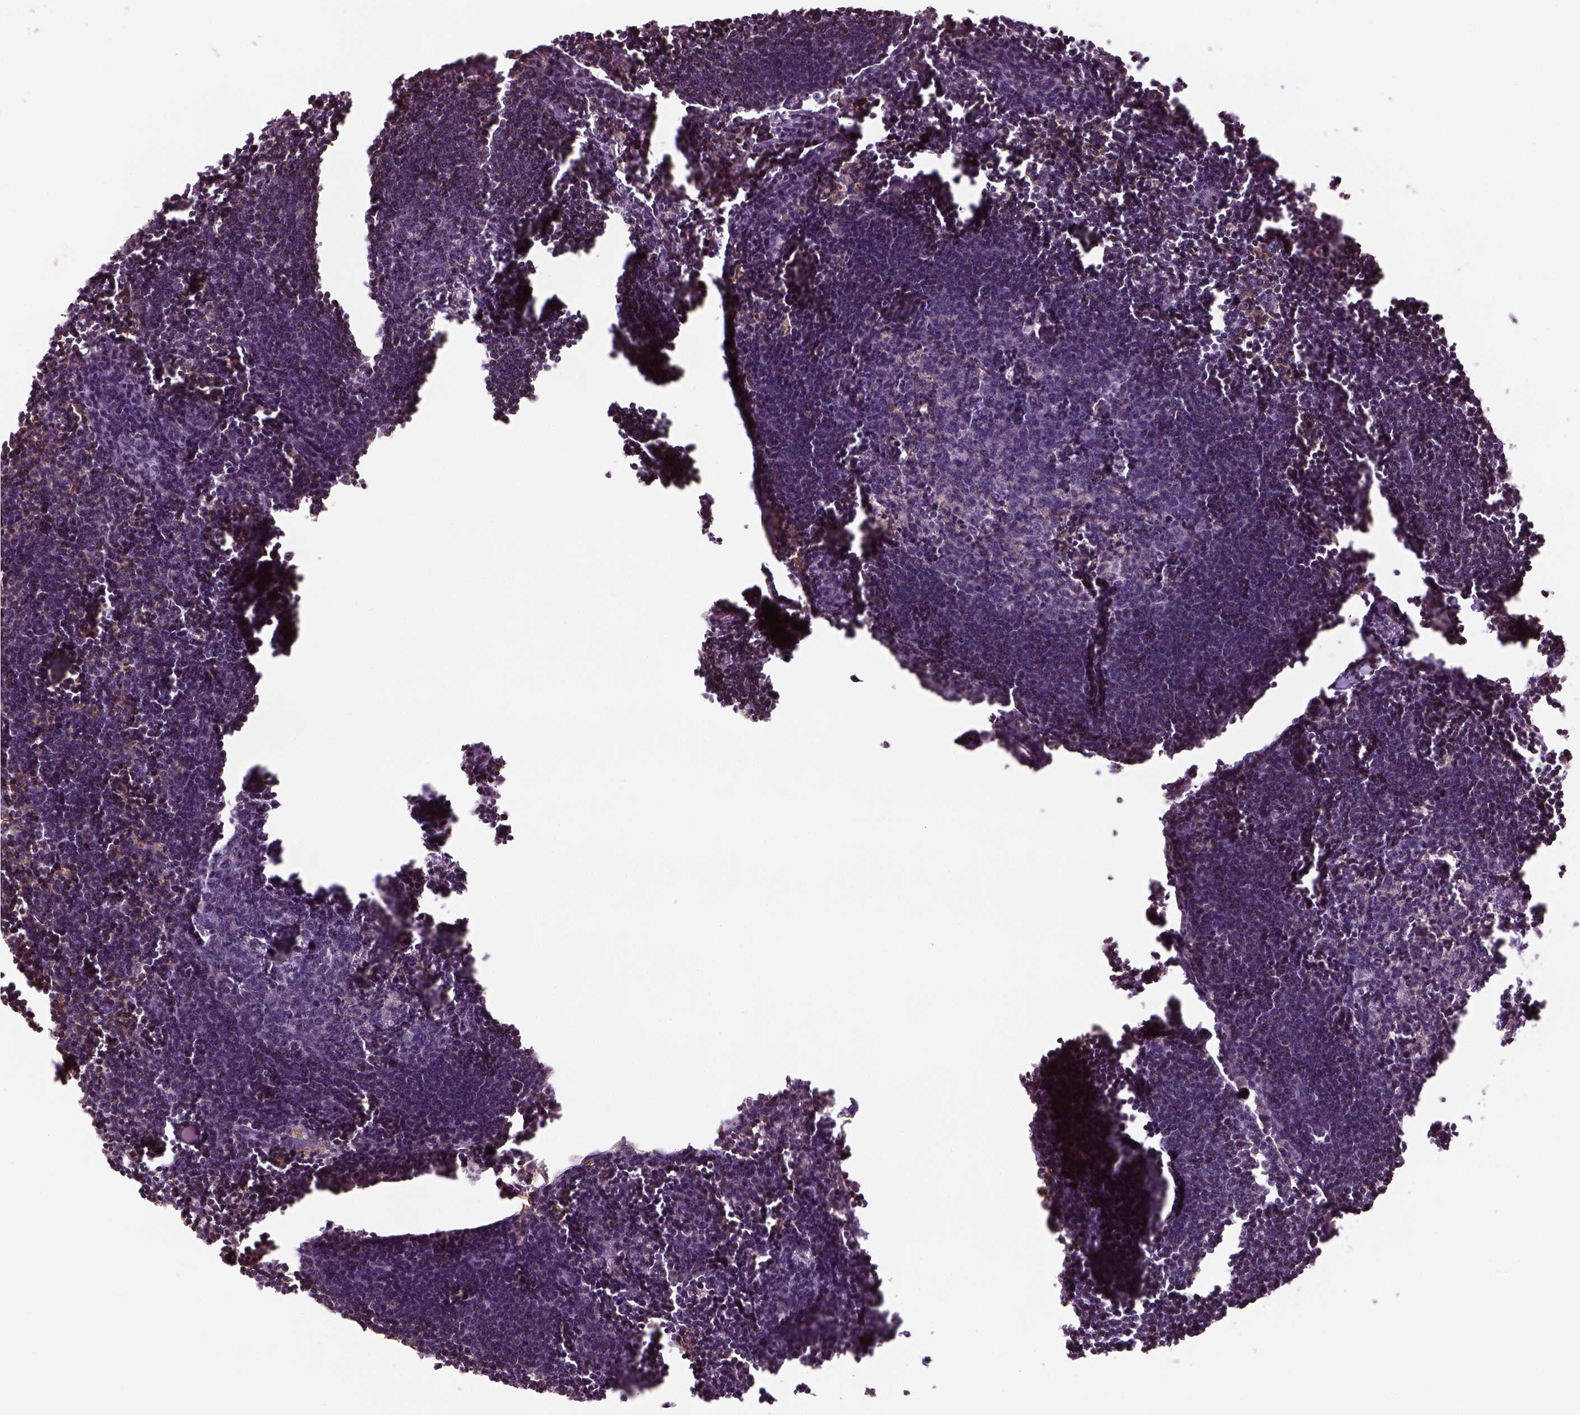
{"staining": {"intensity": "negative", "quantity": "none", "location": "none"}, "tissue": "lymph node", "cell_type": "Germinal center cells", "image_type": "normal", "snomed": [{"axis": "morphology", "description": "Normal tissue, NOS"}, {"axis": "topography", "description": "Lymph node"}], "caption": "Germinal center cells are negative for brown protein staining in benign lymph node. (IHC, brightfield microscopy, high magnification).", "gene": "LIN7A", "patient": {"sex": "male", "age": 55}}